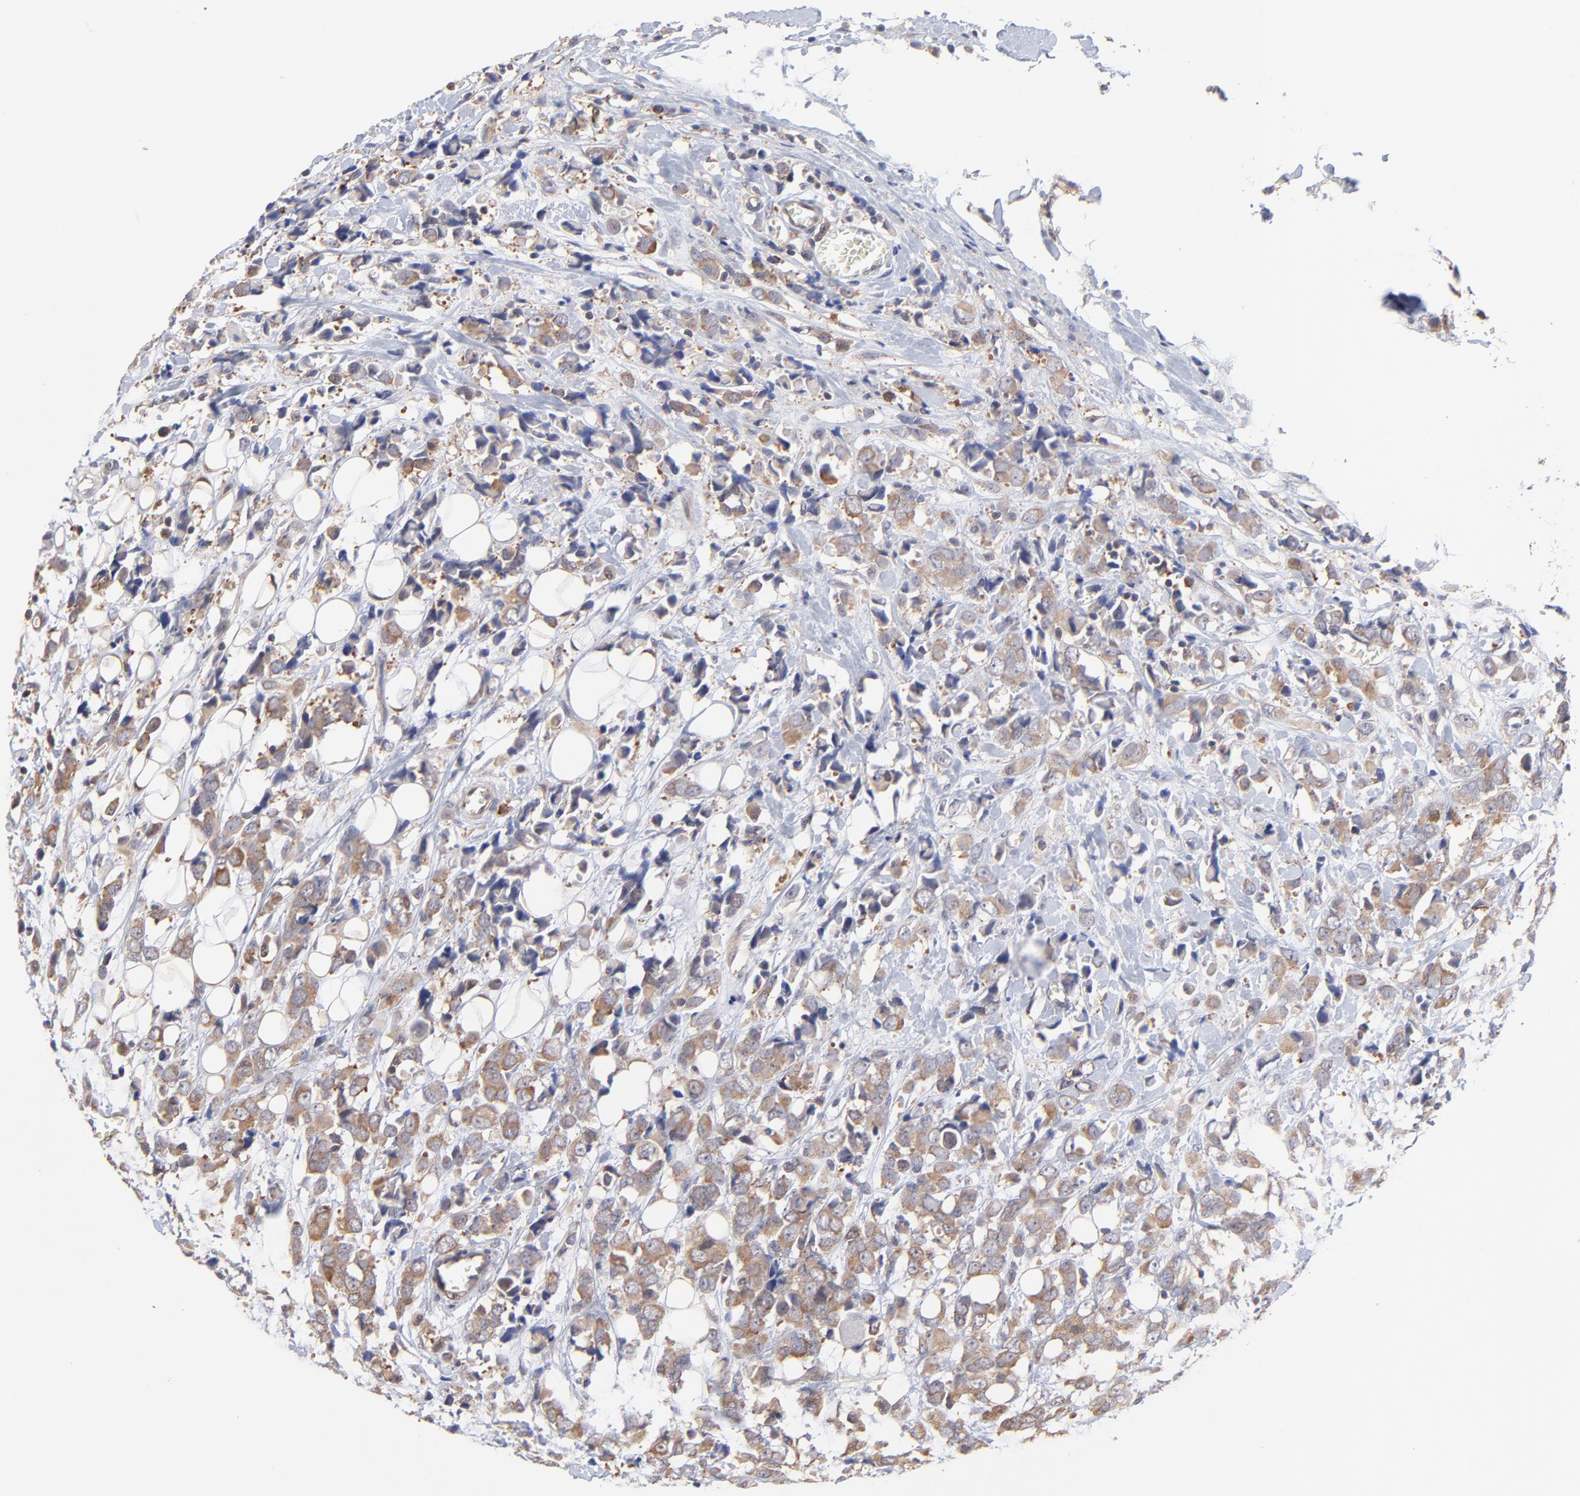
{"staining": {"intensity": "weak", "quantity": ">75%", "location": "cytoplasmic/membranous"}, "tissue": "breast cancer", "cell_type": "Tumor cells", "image_type": "cancer", "snomed": [{"axis": "morphology", "description": "Lobular carcinoma"}, {"axis": "topography", "description": "Breast"}], "caption": "Breast cancer (lobular carcinoma) was stained to show a protein in brown. There is low levels of weak cytoplasmic/membranous staining in approximately >75% of tumor cells.", "gene": "GART", "patient": {"sex": "female", "age": 57}}